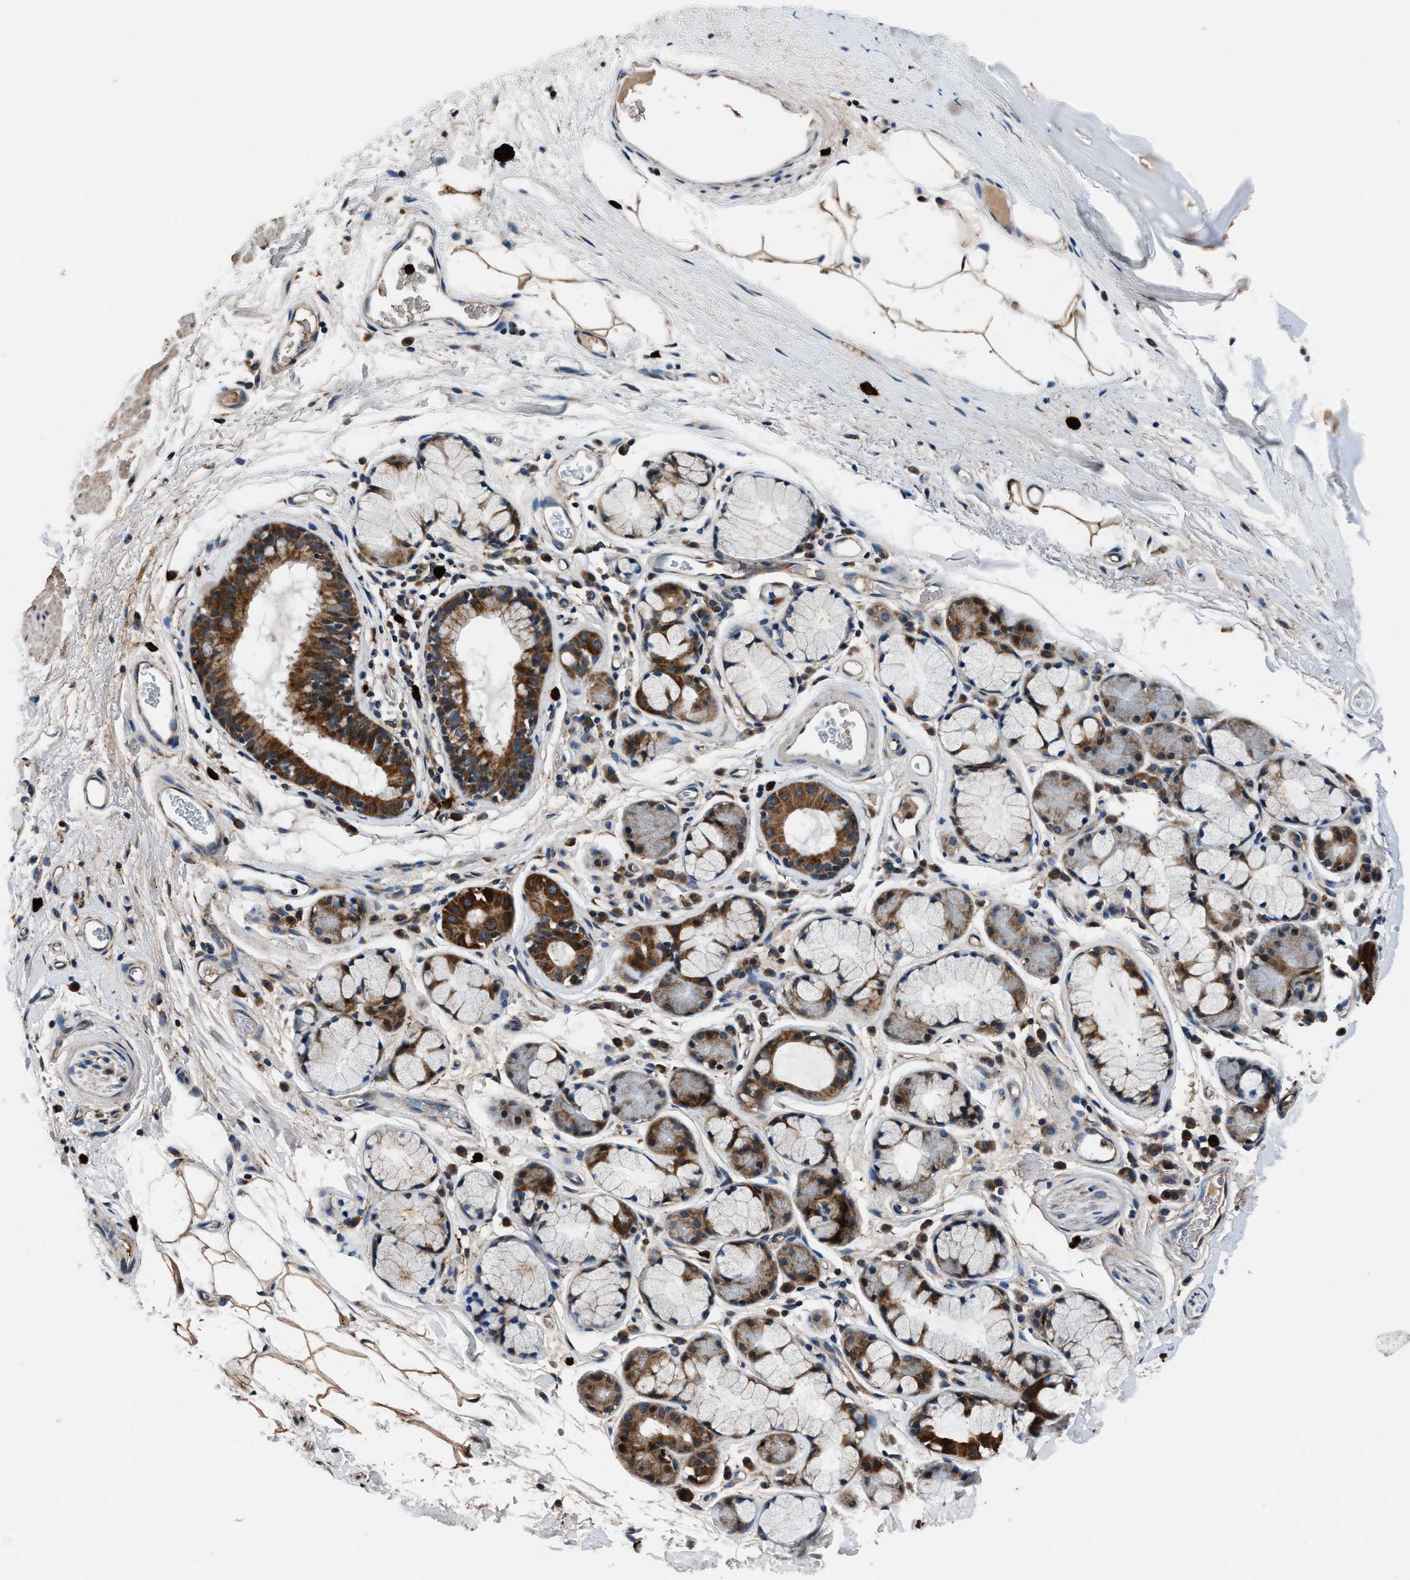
{"staining": {"intensity": "strong", "quantity": ">75%", "location": "cytoplasmic/membranous"}, "tissue": "bronchus", "cell_type": "Respiratory epithelial cells", "image_type": "normal", "snomed": [{"axis": "morphology", "description": "Normal tissue, NOS"}, {"axis": "topography", "description": "Cartilage tissue"}, {"axis": "topography", "description": "Bronchus"}], "caption": "An immunohistochemistry histopathology image of benign tissue is shown. Protein staining in brown shows strong cytoplasmic/membranous positivity in bronchus within respiratory epithelial cells. (DAB IHC, brown staining for protein, blue staining for nuclei).", "gene": "FAM221A", "patient": {"sex": "female", "age": 53}}